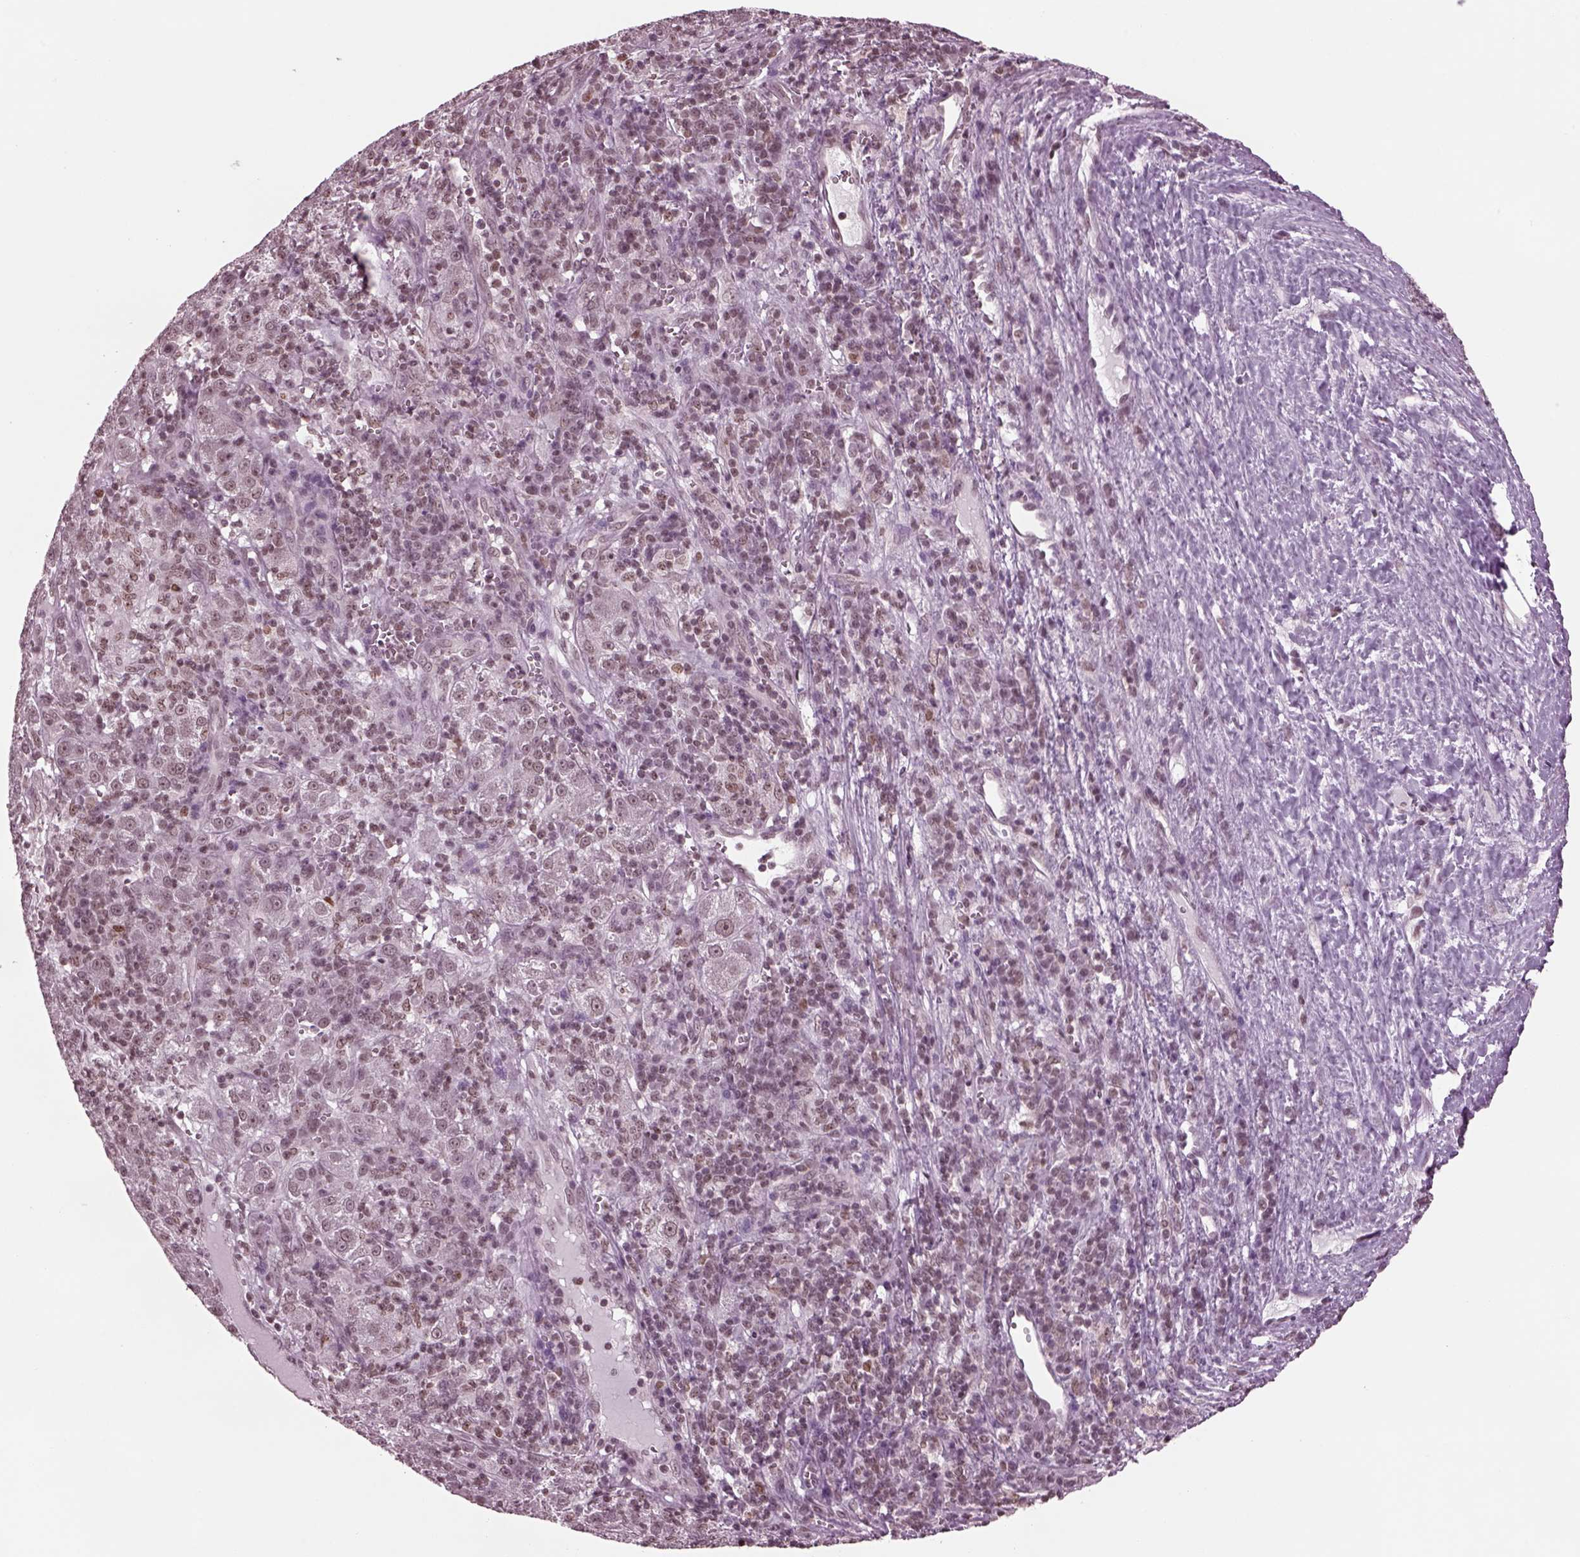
{"staining": {"intensity": "negative", "quantity": "none", "location": "none"}, "tissue": "liver cancer", "cell_type": "Tumor cells", "image_type": "cancer", "snomed": [{"axis": "morphology", "description": "Carcinoma, Hepatocellular, NOS"}, {"axis": "topography", "description": "Liver"}], "caption": "Immunohistochemistry (IHC) micrograph of neoplastic tissue: human liver cancer stained with DAB (3,3'-diaminobenzidine) demonstrates no significant protein expression in tumor cells.", "gene": "RUVBL2", "patient": {"sex": "female", "age": 60}}